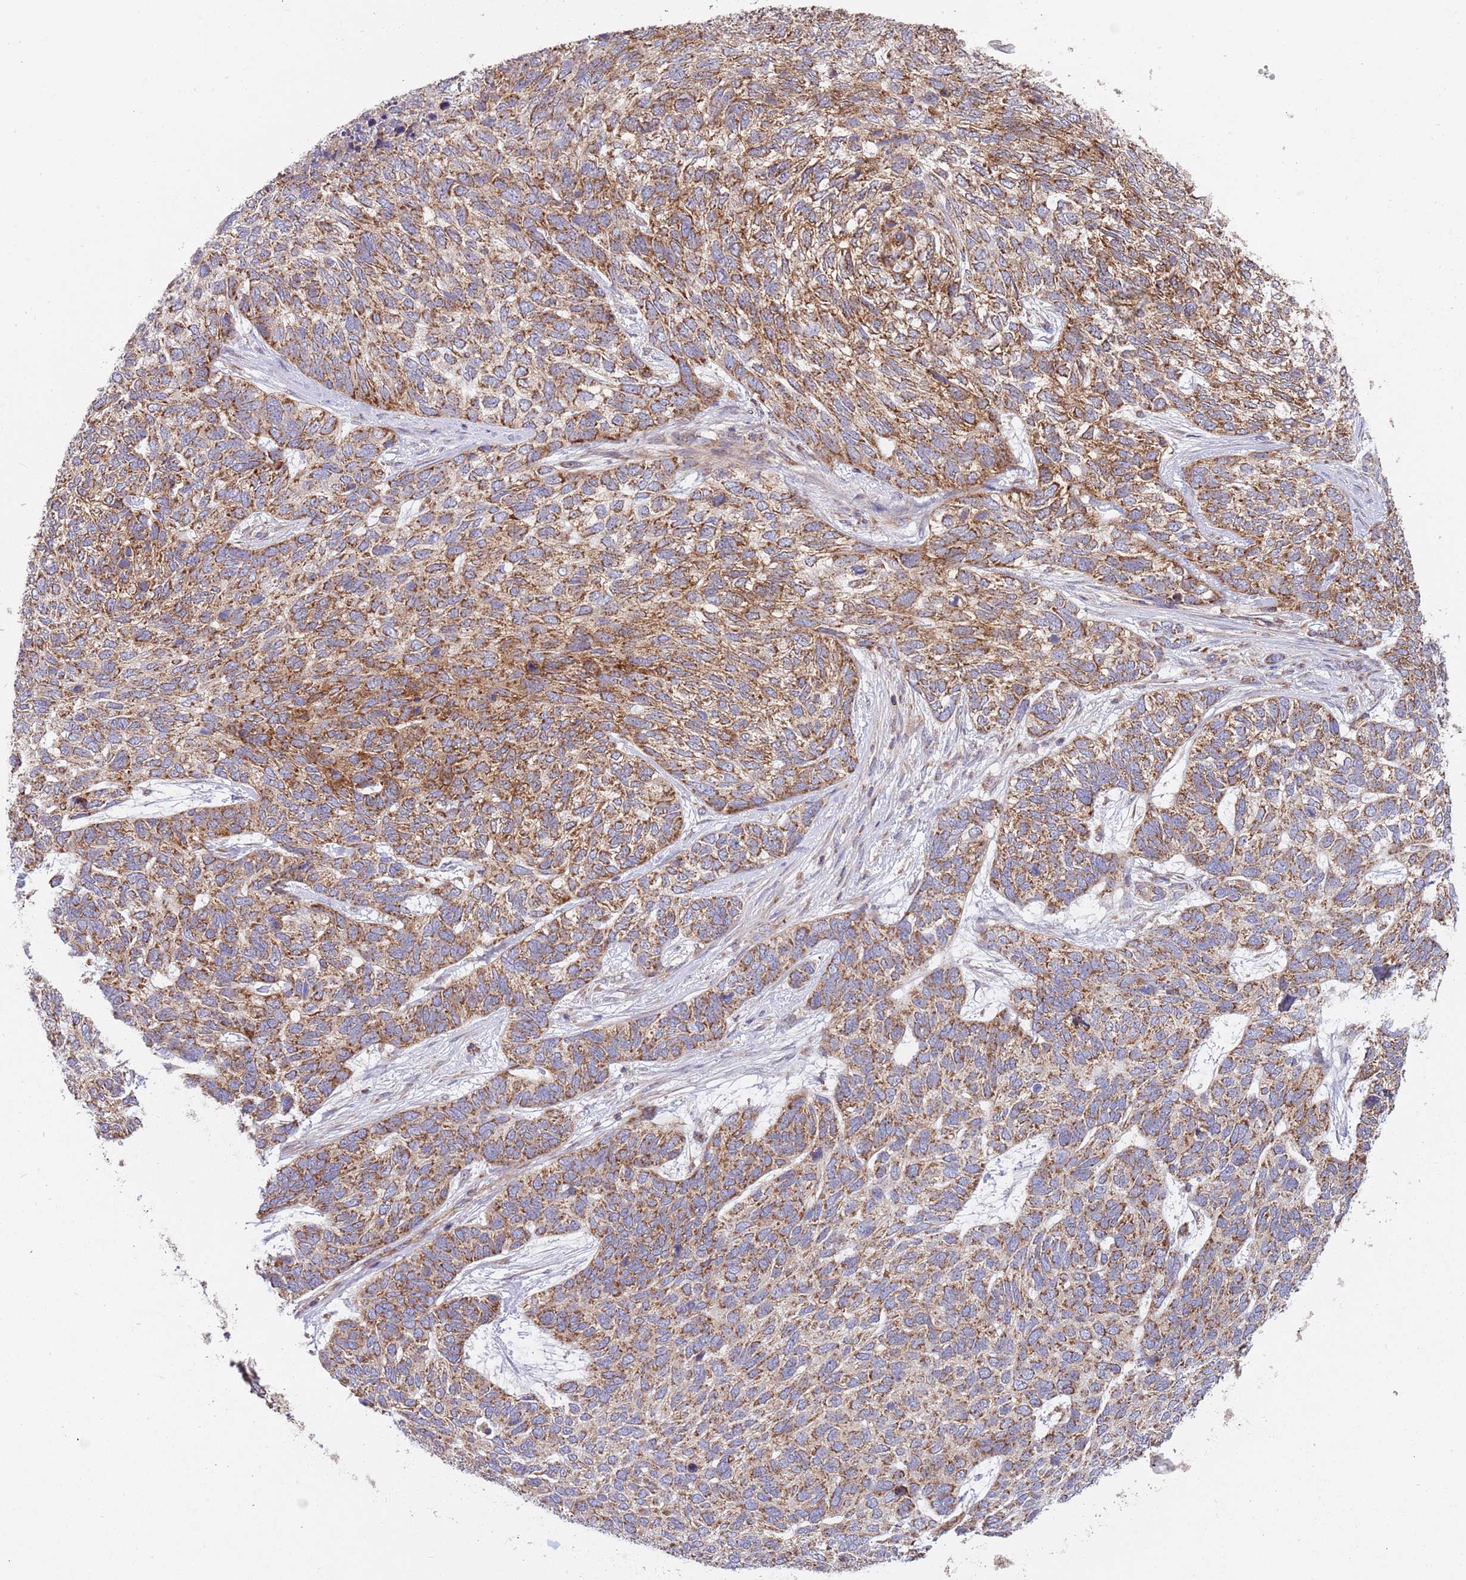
{"staining": {"intensity": "moderate", "quantity": ">75%", "location": "cytoplasmic/membranous"}, "tissue": "skin cancer", "cell_type": "Tumor cells", "image_type": "cancer", "snomed": [{"axis": "morphology", "description": "Basal cell carcinoma"}, {"axis": "topography", "description": "Skin"}], "caption": "Tumor cells exhibit medium levels of moderate cytoplasmic/membranous staining in approximately >75% of cells in skin cancer.", "gene": "IRS4", "patient": {"sex": "female", "age": 65}}